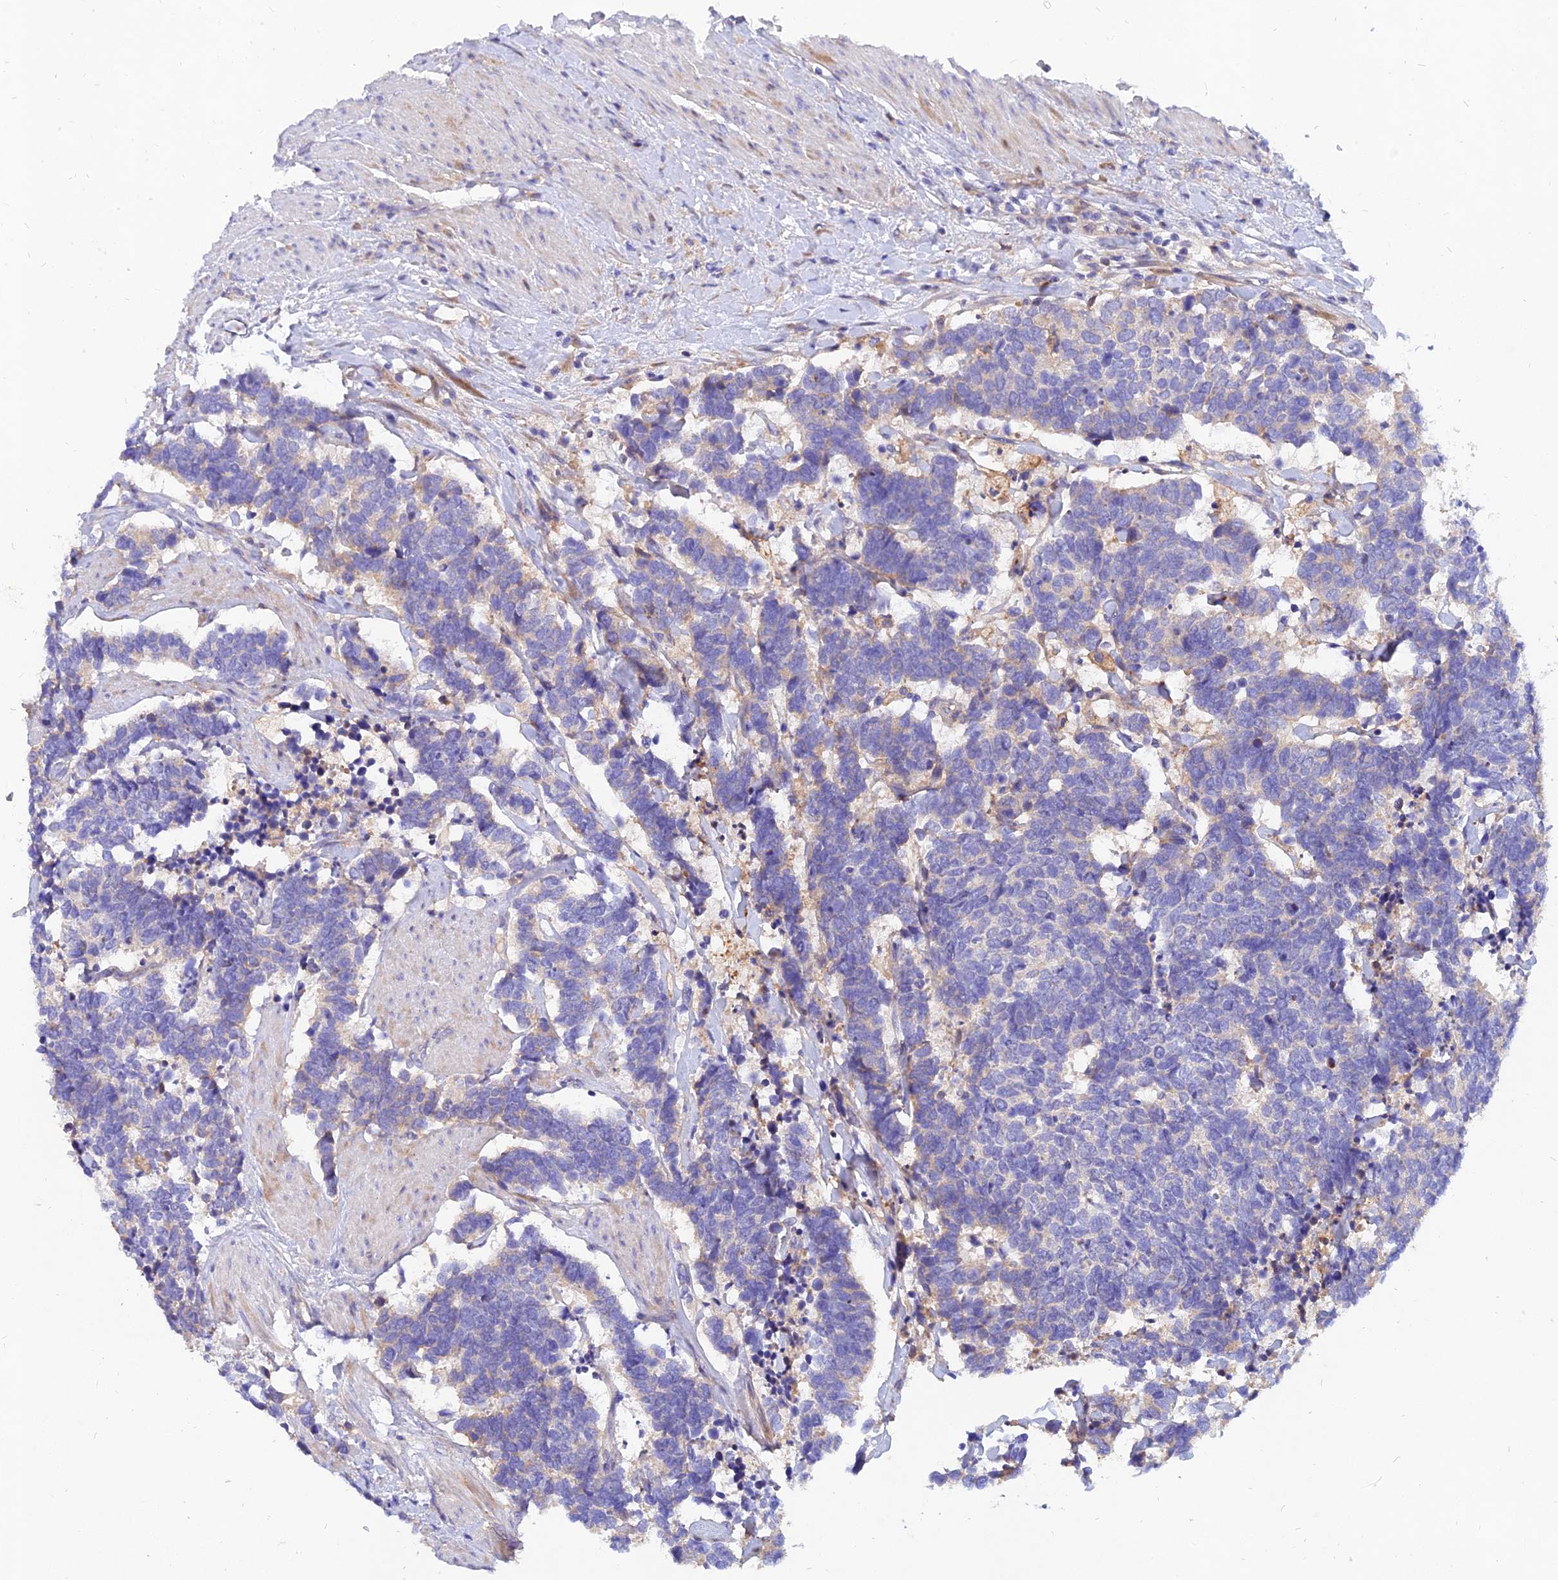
{"staining": {"intensity": "weak", "quantity": "<25%", "location": "cytoplasmic/membranous"}, "tissue": "carcinoid", "cell_type": "Tumor cells", "image_type": "cancer", "snomed": [{"axis": "morphology", "description": "Carcinoma, NOS"}, {"axis": "morphology", "description": "Carcinoid, malignant, NOS"}, {"axis": "topography", "description": "Urinary bladder"}], "caption": "This is an IHC image of carcinoid. There is no positivity in tumor cells.", "gene": "MROH1", "patient": {"sex": "male", "age": 57}}